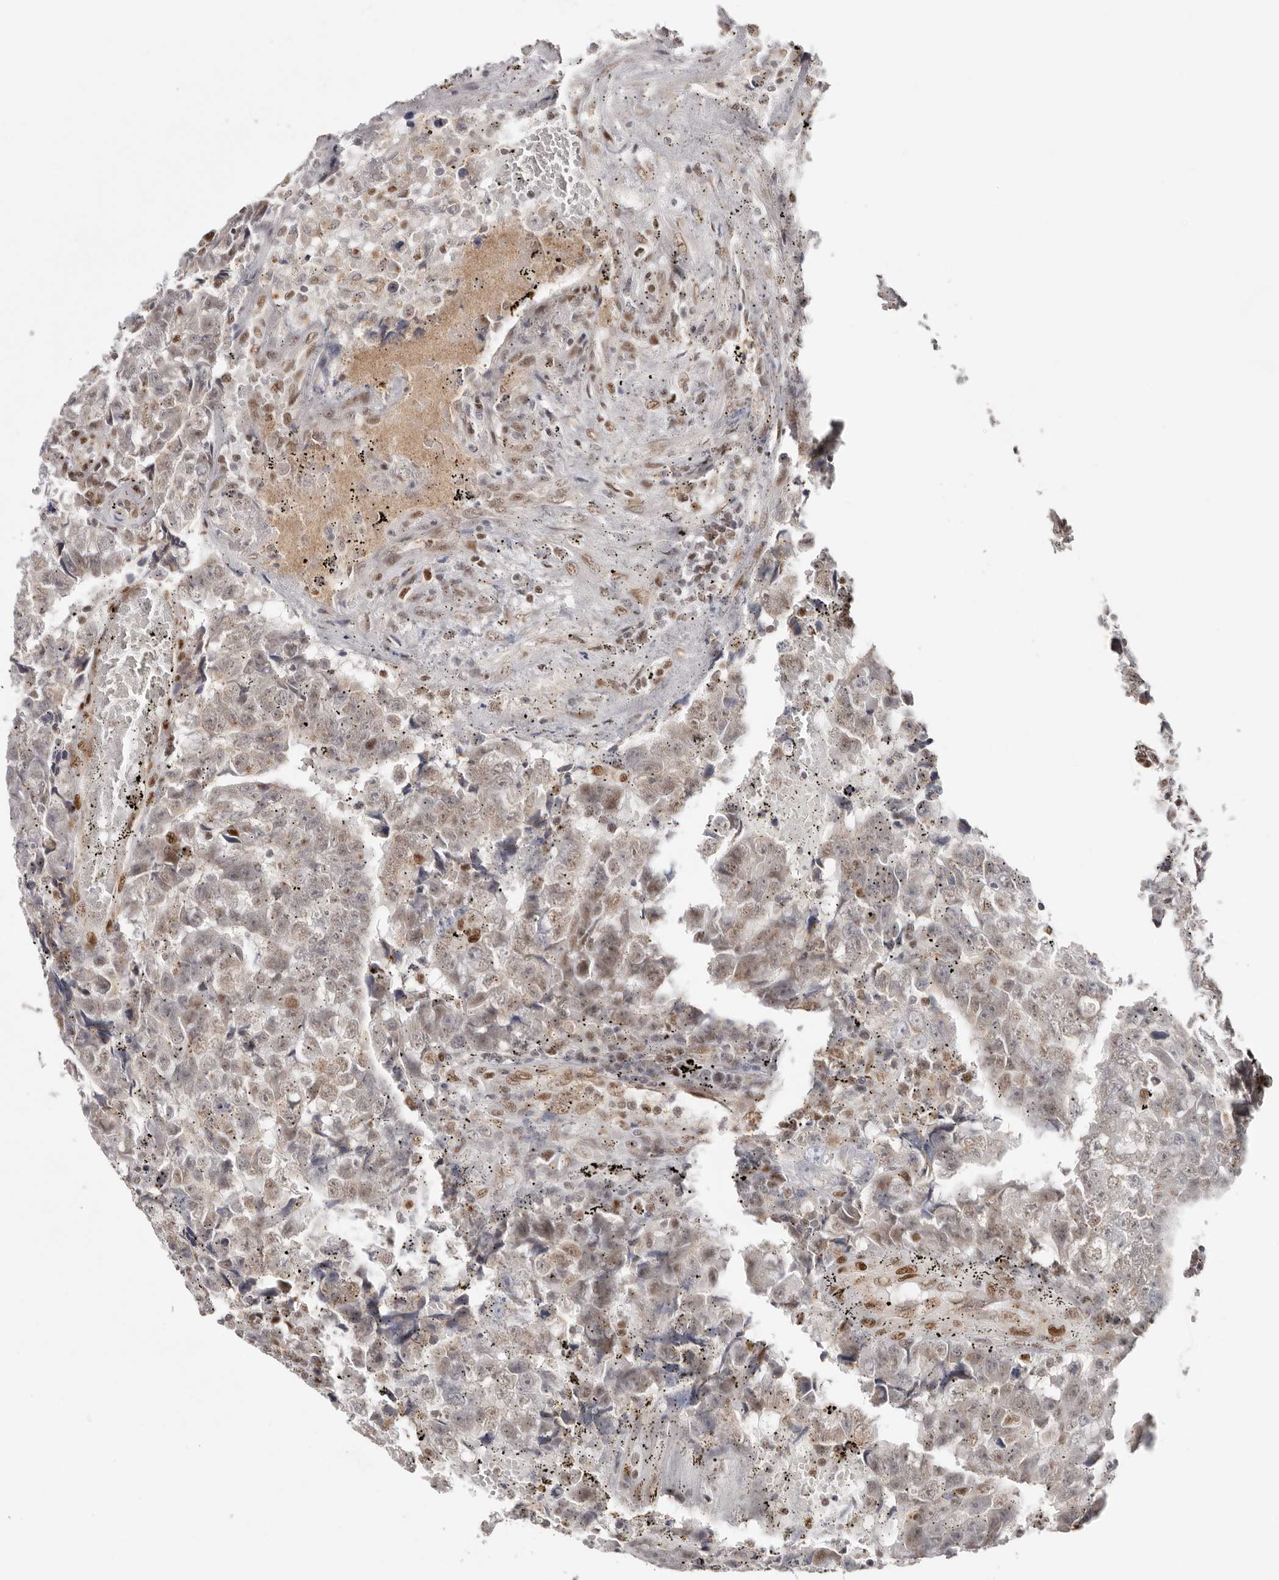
{"staining": {"intensity": "weak", "quantity": "<25%", "location": "nuclear"}, "tissue": "testis cancer", "cell_type": "Tumor cells", "image_type": "cancer", "snomed": [{"axis": "morphology", "description": "Carcinoma, Embryonal, NOS"}, {"axis": "topography", "description": "Testis"}], "caption": "Tumor cells show no significant protein expression in embryonal carcinoma (testis).", "gene": "SMAD7", "patient": {"sex": "male", "age": 25}}